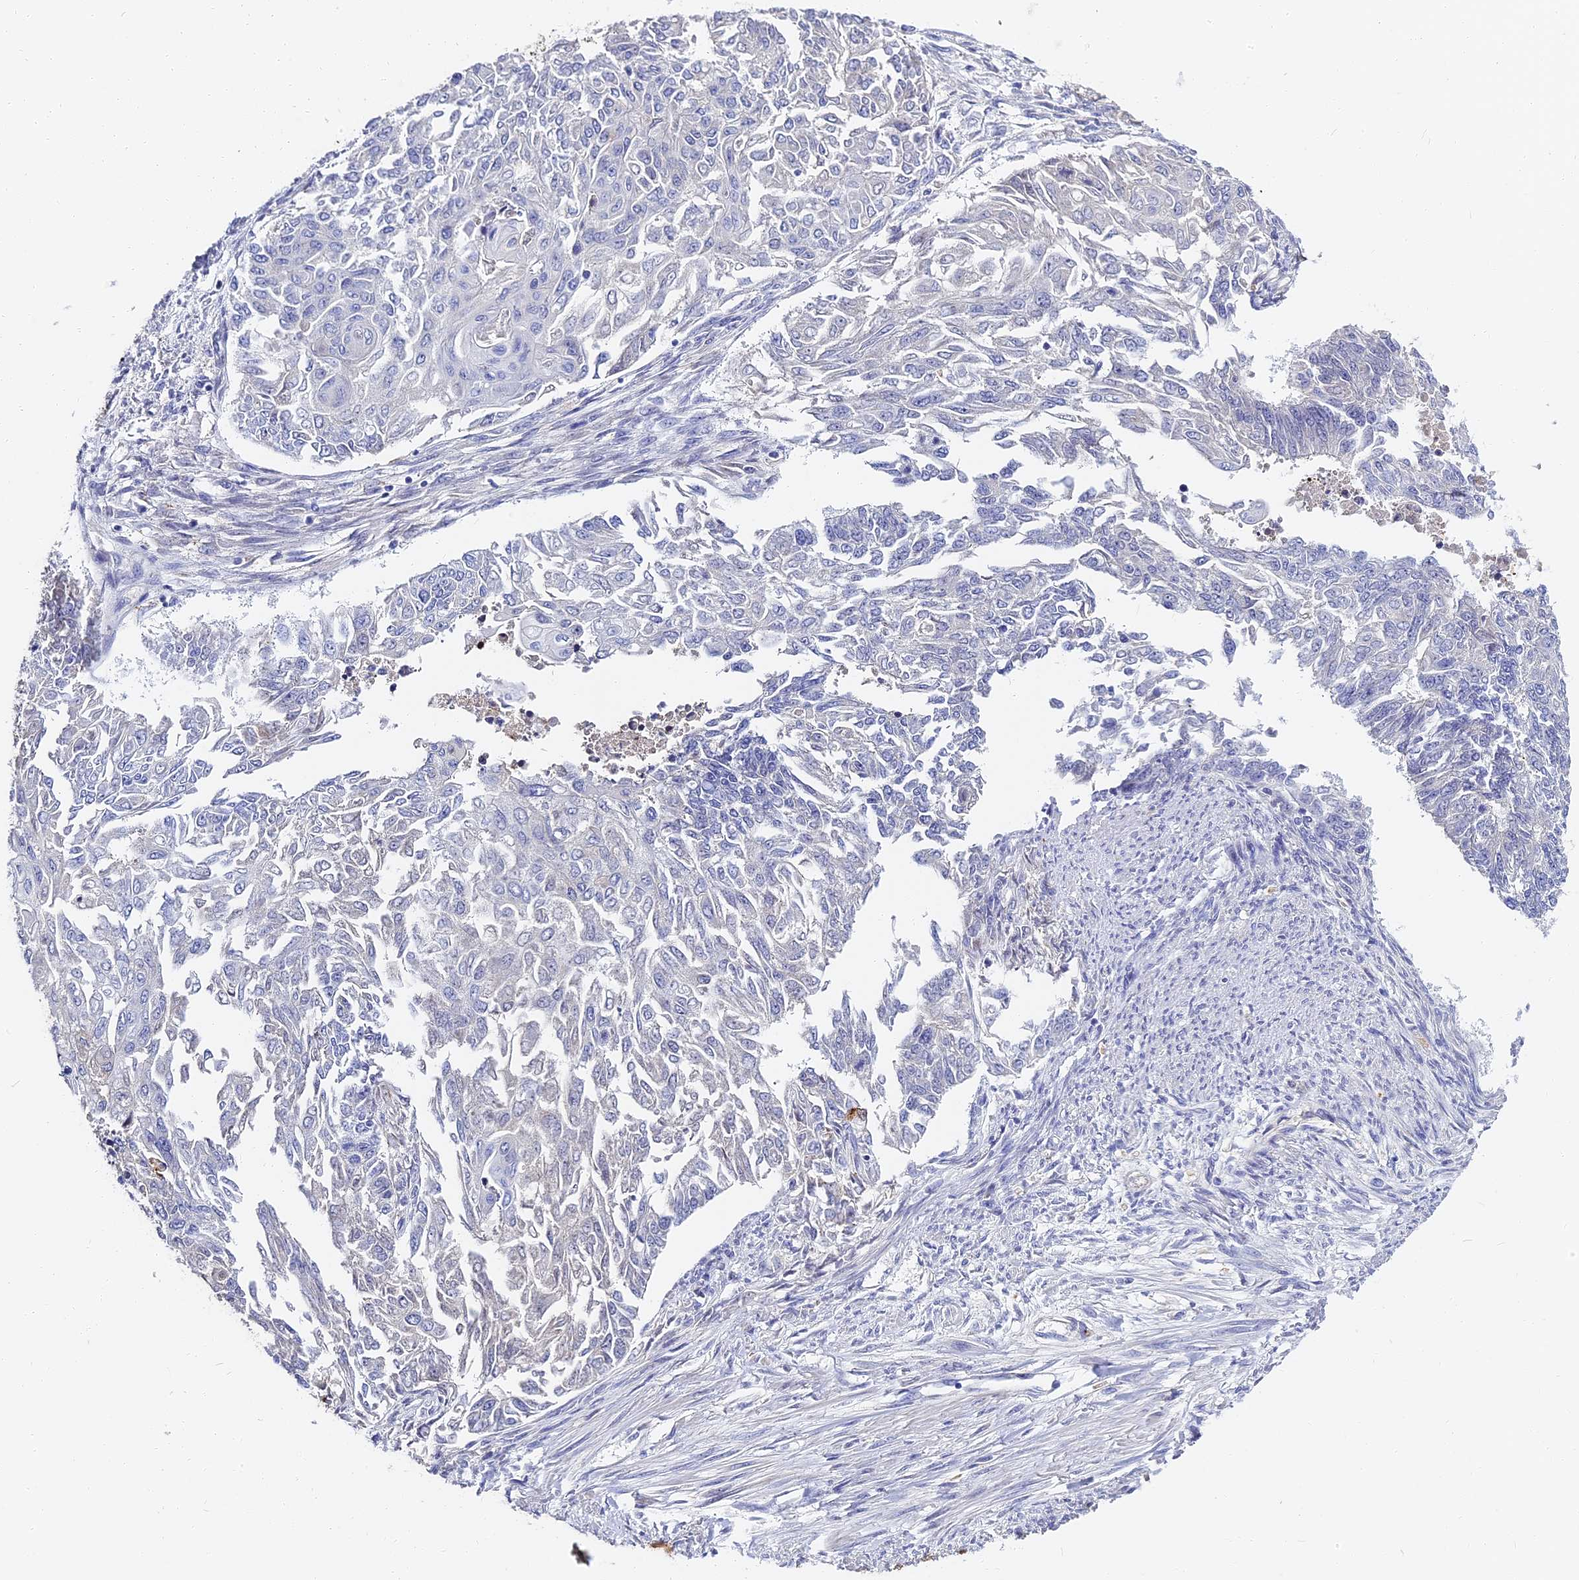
{"staining": {"intensity": "negative", "quantity": "none", "location": "none"}, "tissue": "endometrial cancer", "cell_type": "Tumor cells", "image_type": "cancer", "snomed": [{"axis": "morphology", "description": "Adenocarcinoma, NOS"}, {"axis": "topography", "description": "Endometrium"}], "caption": "IHC image of endometrial cancer (adenocarcinoma) stained for a protein (brown), which exhibits no staining in tumor cells.", "gene": "ITIH1", "patient": {"sex": "female", "age": 32}}